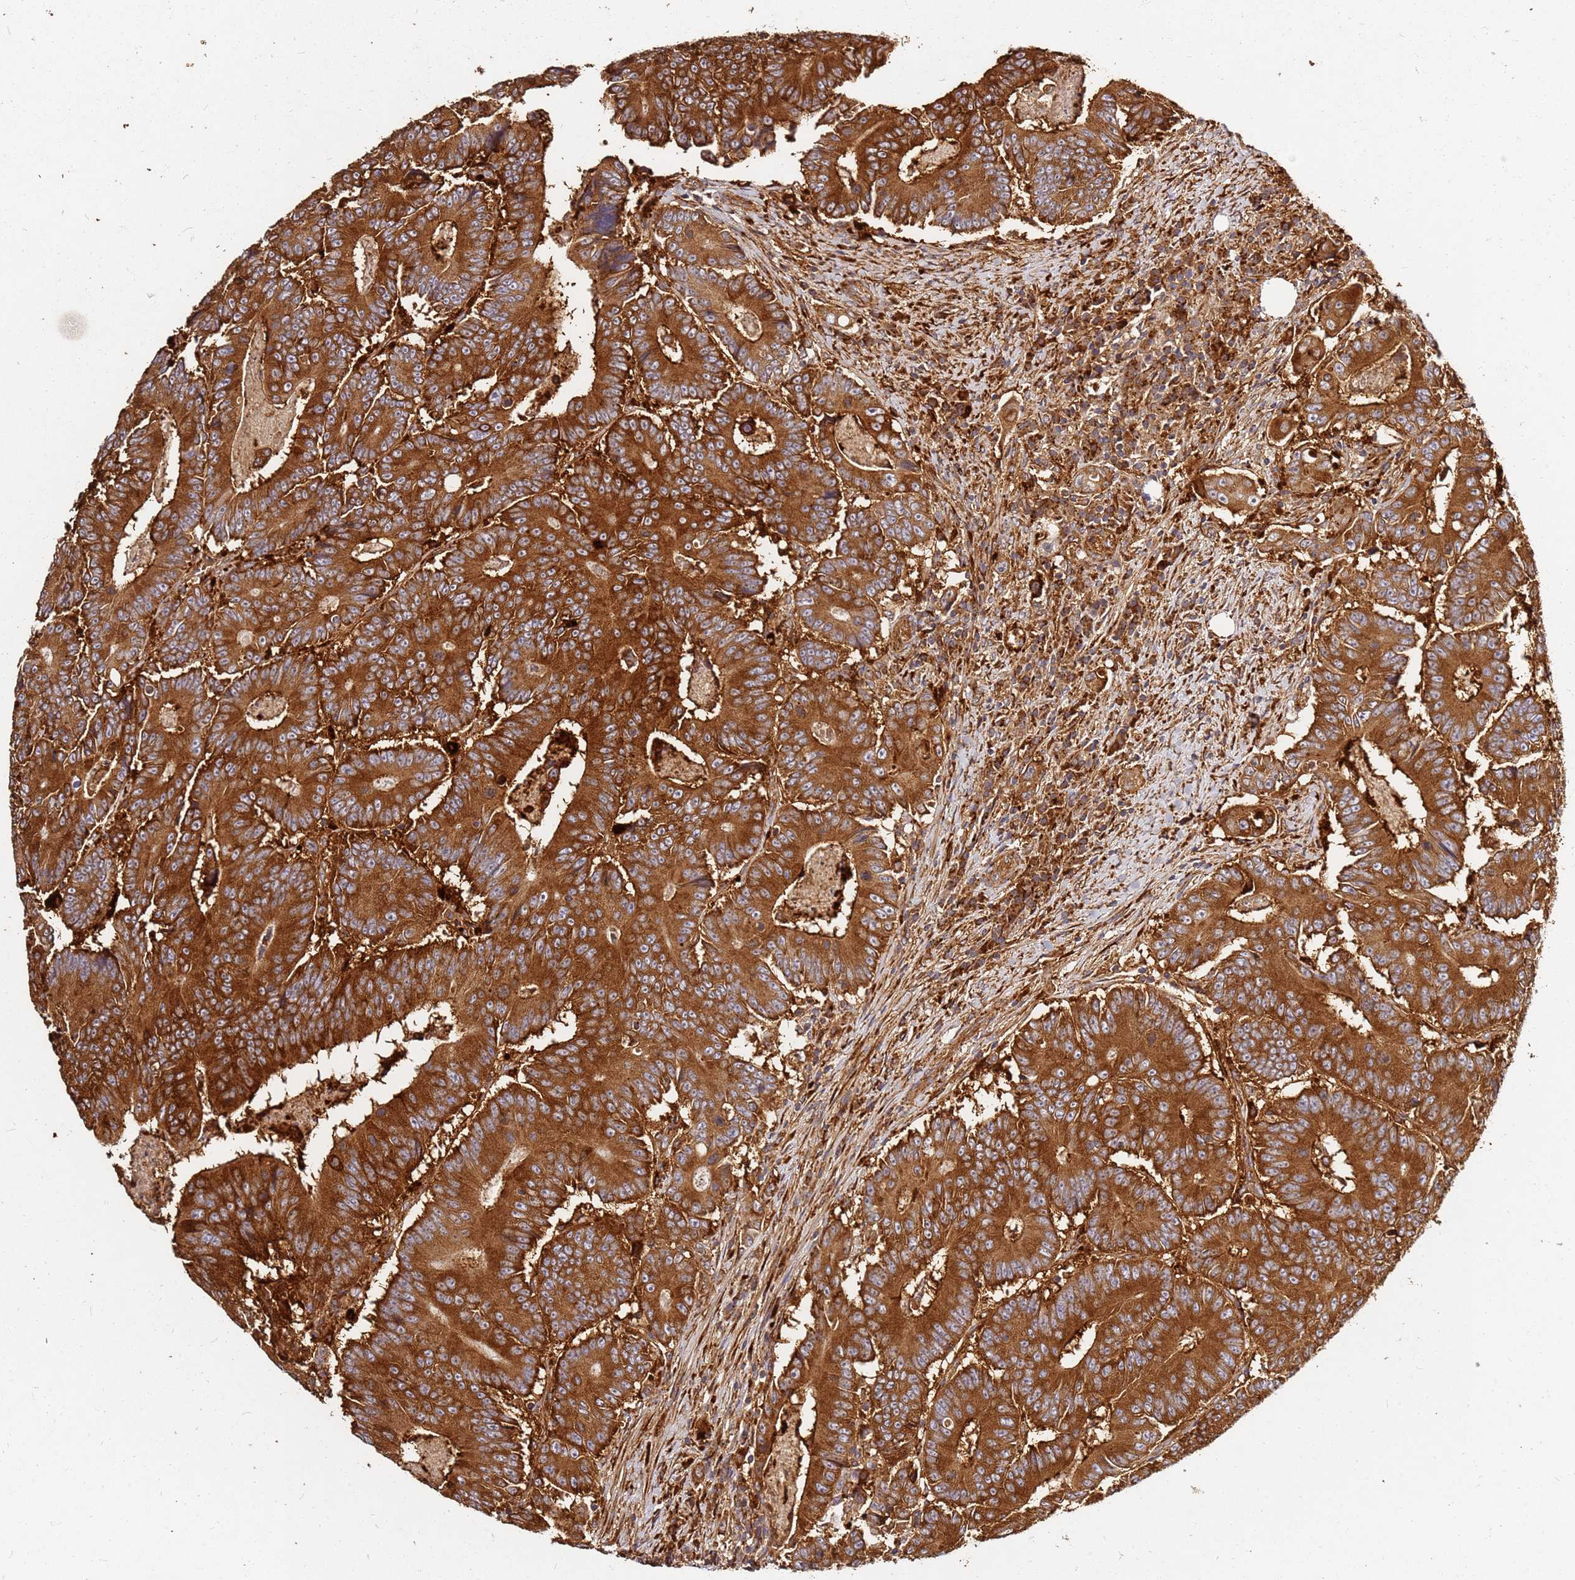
{"staining": {"intensity": "strong", "quantity": ">75%", "location": "cytoplasmic/membranous"}, "tissue": "colorectal cancer", "cell_type": "Tumor cells", "image_type": "cancer", "snomed": [{"axis": "morphology", "description": "Adenocarcinoma, NOS"}, {"axis": "topography", "description": "Colon"}], "caption": "The histopathology image exhibits staining of colorectal cancer, revealing strong cytoplasmic/membranous protein positivity (brown color) within tumor cells. (brown staining indicates protein expression, while blue staining denotes nuclei).", "gene": "DVL3", "patient": {"sex": "male", "age": 83}}